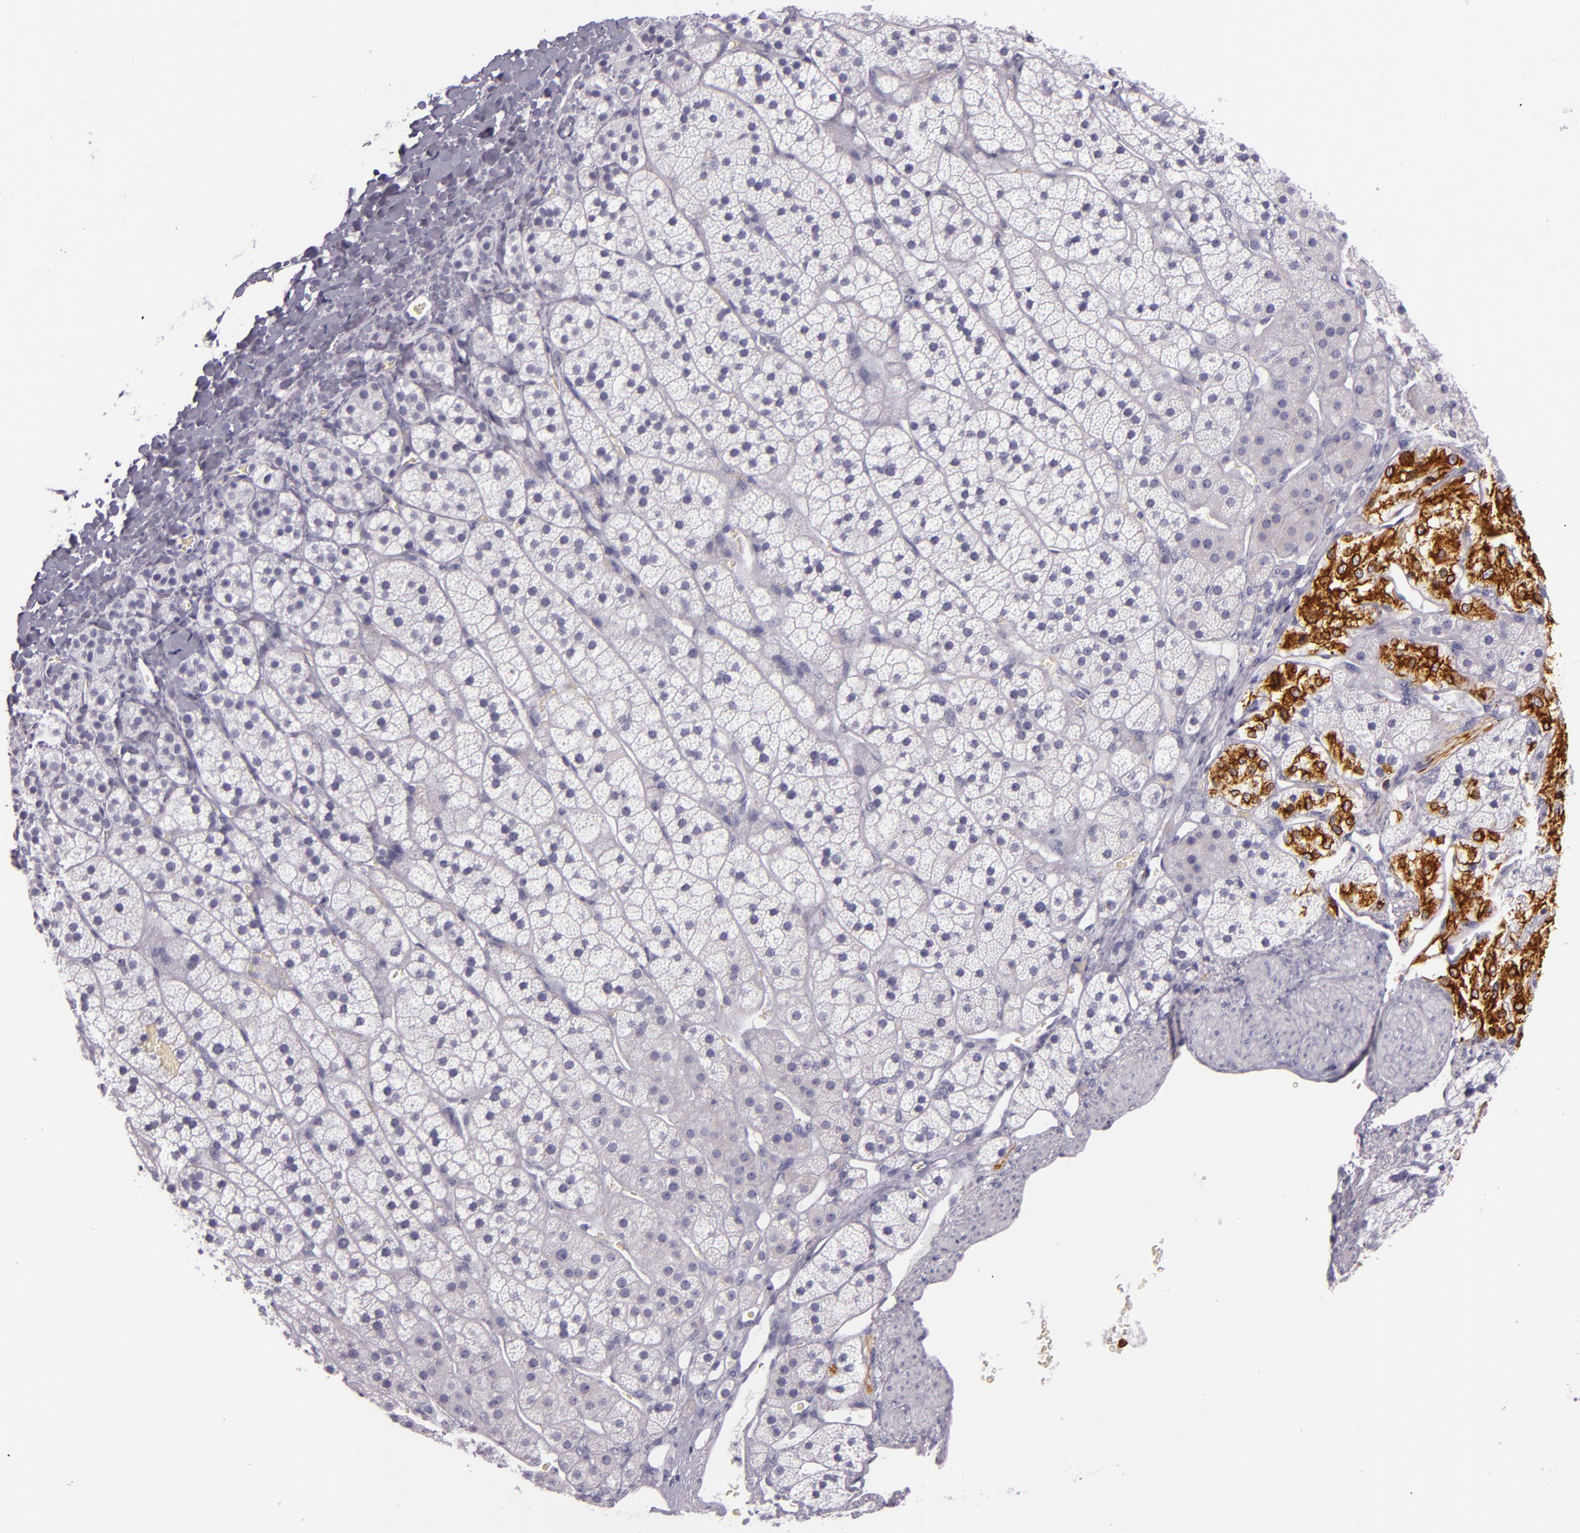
{"staining": {"intensity": "strong", "quantity": "<25%", "location": "cytoplasmic/membranous"}, "tissue": "adrenal gland", "cell_type": "Glandular cells", "image_type": "normal", "snomed": [{"axis": "morphology", "description": "Normal tissue, NOS"}, {"axis": "topography", "description": "Adrenal gland"}], "caption": "About <25% of glandular cells in normal adrenal gland demonstrate strong cytoplasmic/membranous protein staining as visualized by brown immunohistochemical staining.", "gene": "INA", "patient": {"sex": "female", "age": 44}}